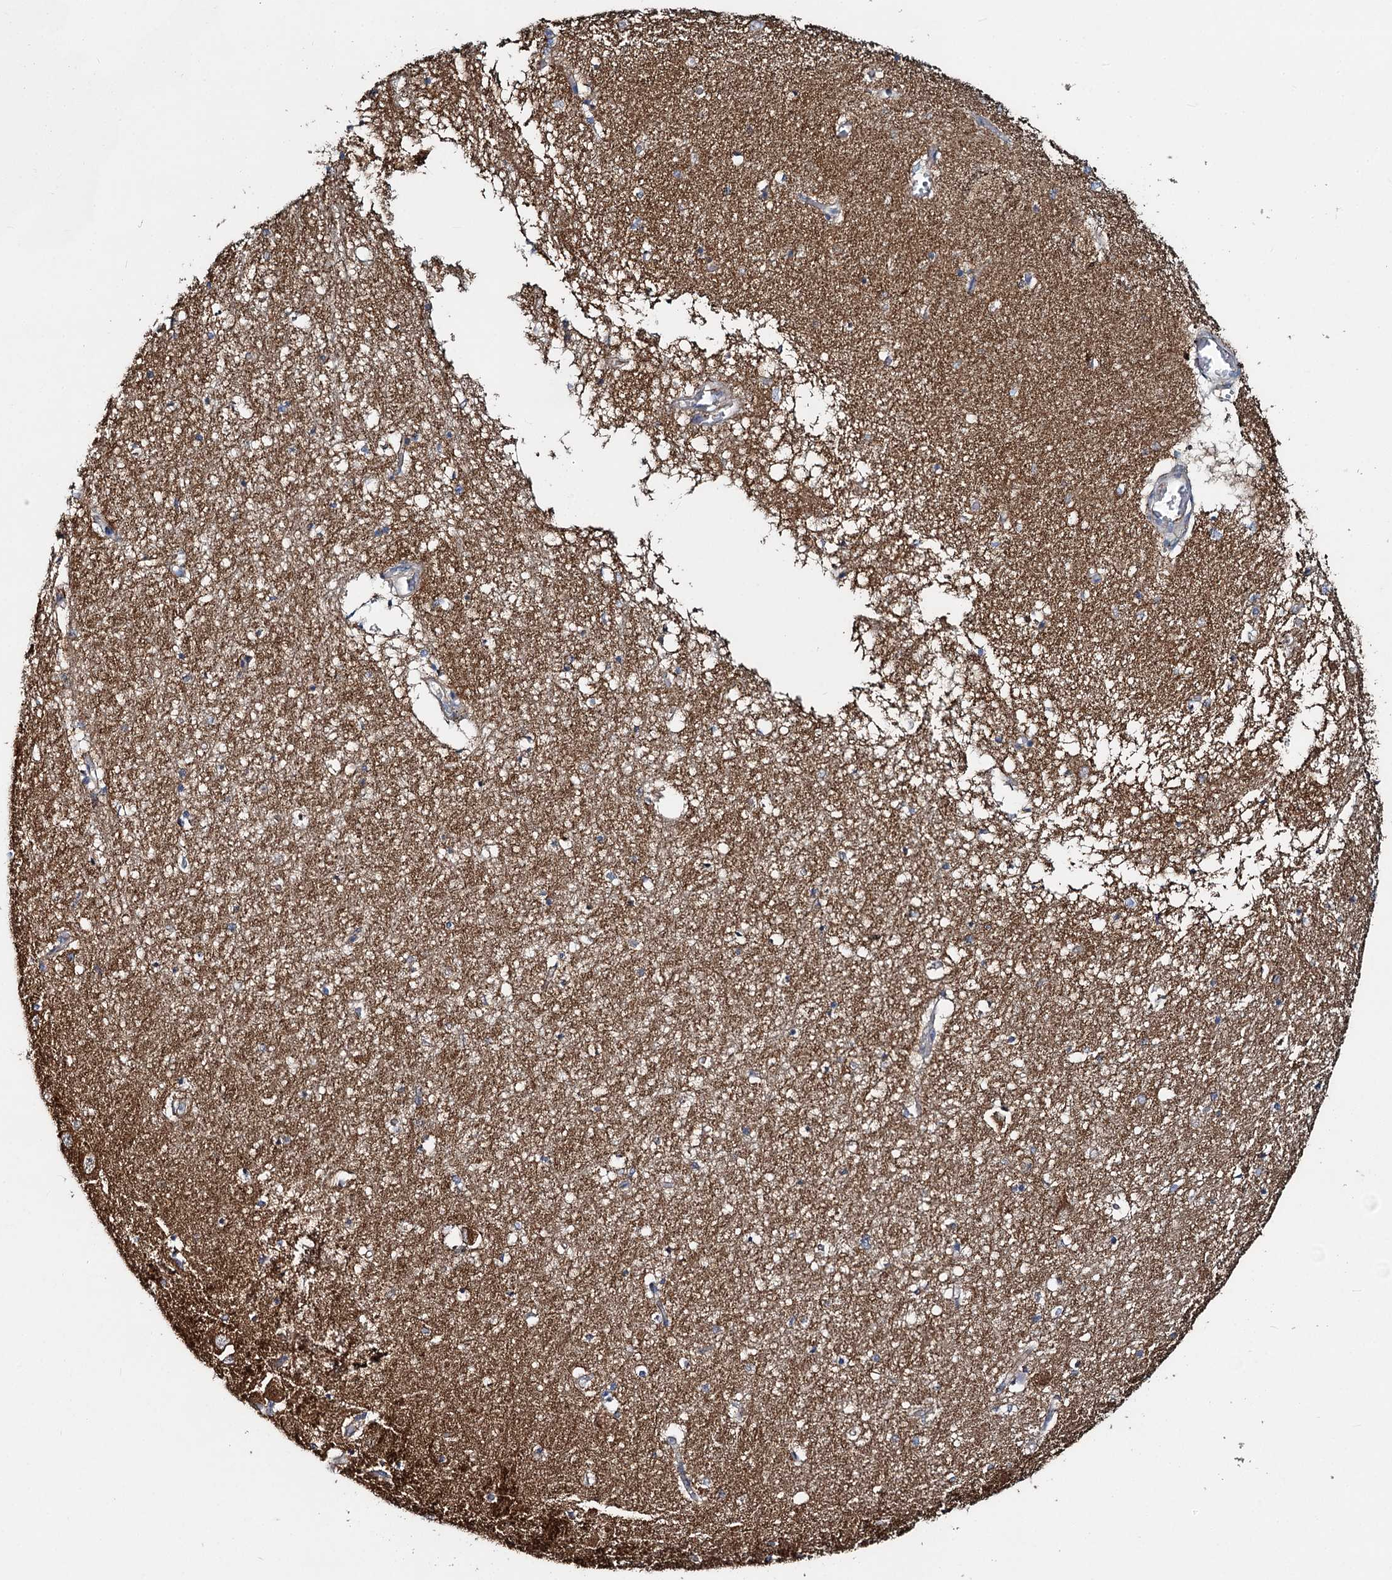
{"staining": {"intensity": "weak", "quantity": "<25%", "location": "cytoplasmic/membranous"}, "tissue": "hippocampus", "cell_type": "Glial cells", "image_type": "normal", "snomed": [{"axis": "morphology", "description": "Normal tissue, NOS"}, {"axis": "topography", "description": "Hippocampus"}], "caption": "Immunohistochemistry (IHC) micrograph of normal hippocampus: hippocampus stained with DAB demonstrates no significant protein positivity in glial cells. (IHC, brightfield microscopy, high magnification).", "gene": "ADCY2", "patient": {"sex": "male", "age": 70}}